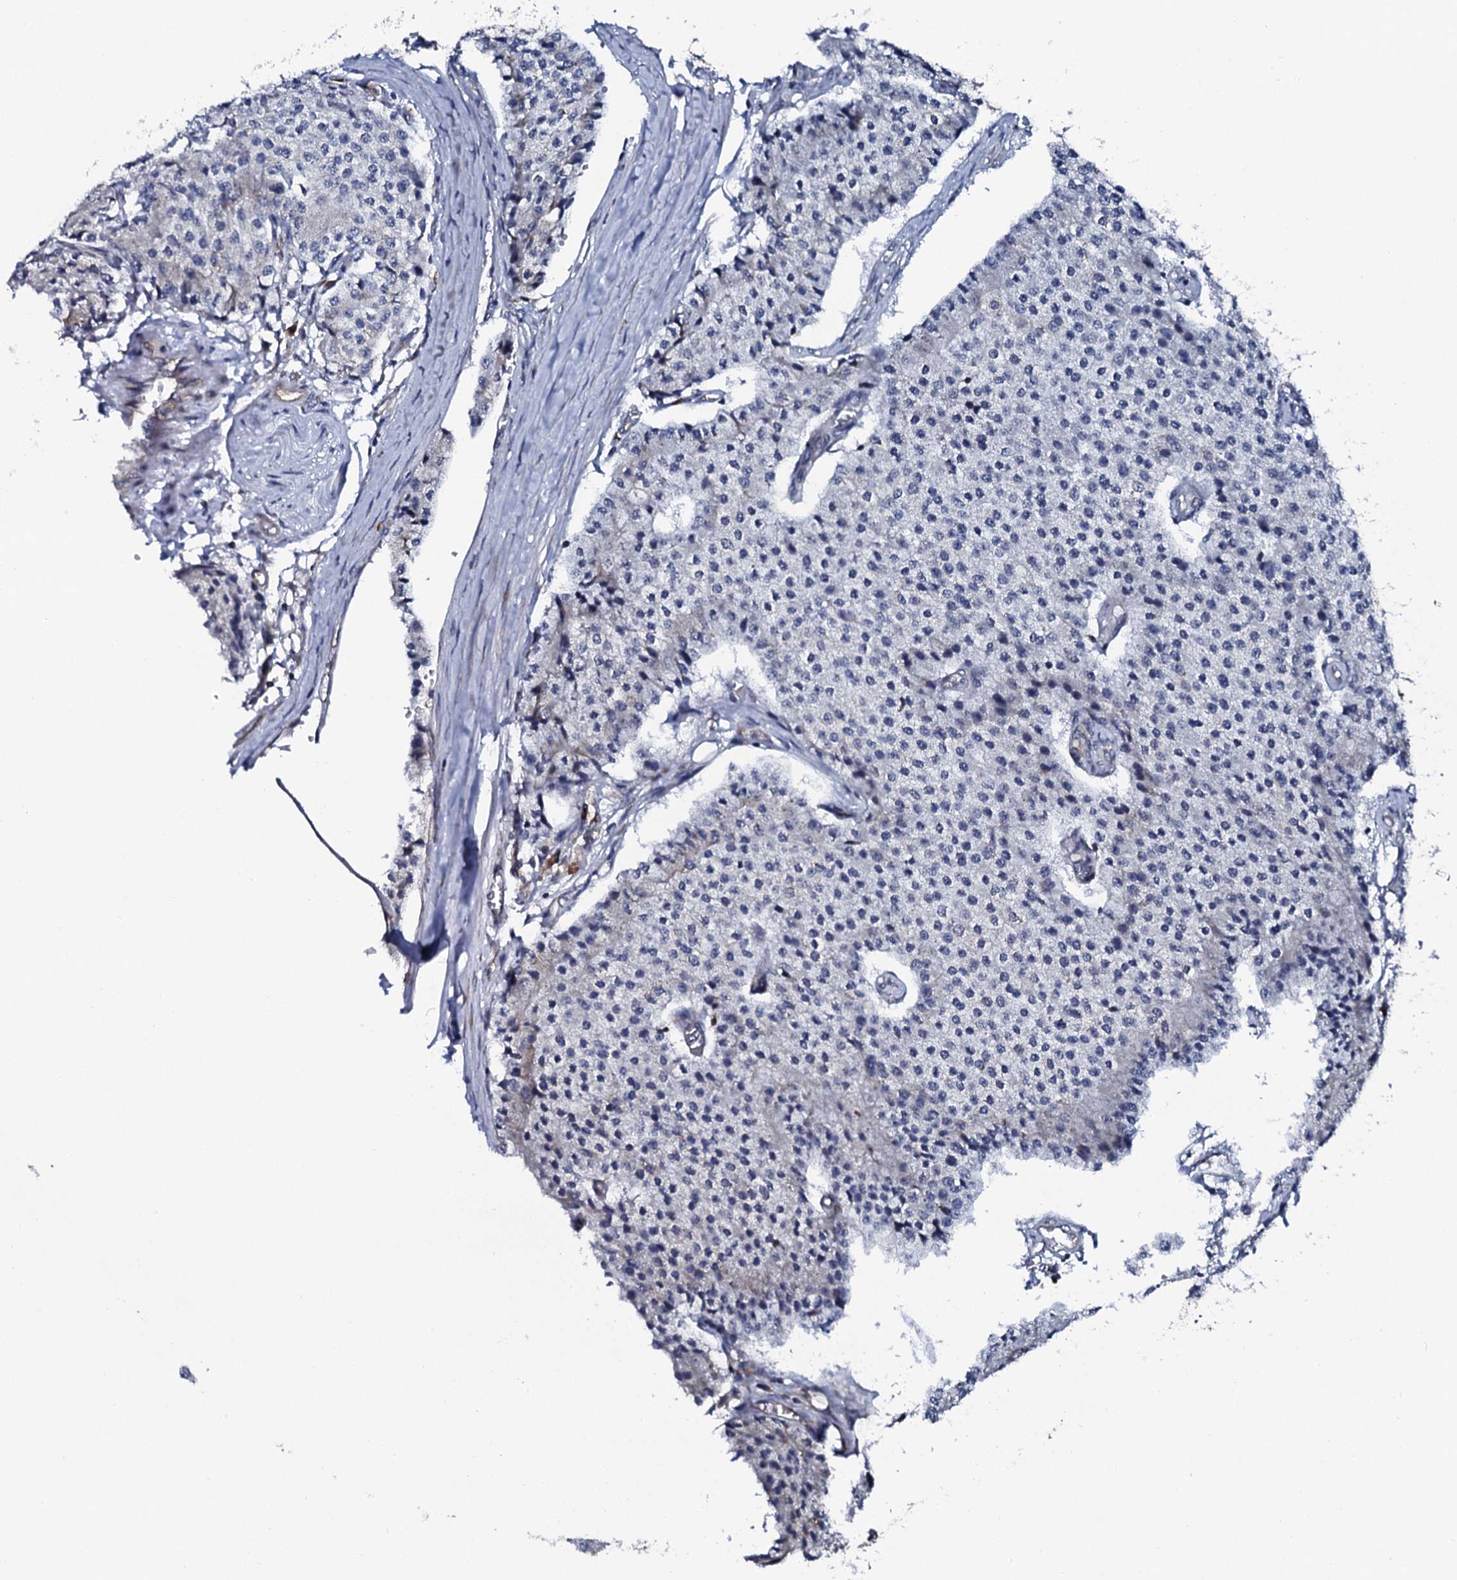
{"staining": {"intensity": "negative", "quantity": "none", "location": "none"}, "tissue": "carcinoid", "cell_type": "Tumor cells", "image_type": "cancer", "snomed": [{"axis": "morphology", "description": "Carcinoid, malignant, NOS"}, {"axis": "topography", "description": "Colon"}], "caption": "Immunohistochemical staining of human carcinoid displays no significant staining in tumor cells.", "gene": "SPTY2D1", "patient": {"sex": "female", "age": 52}}